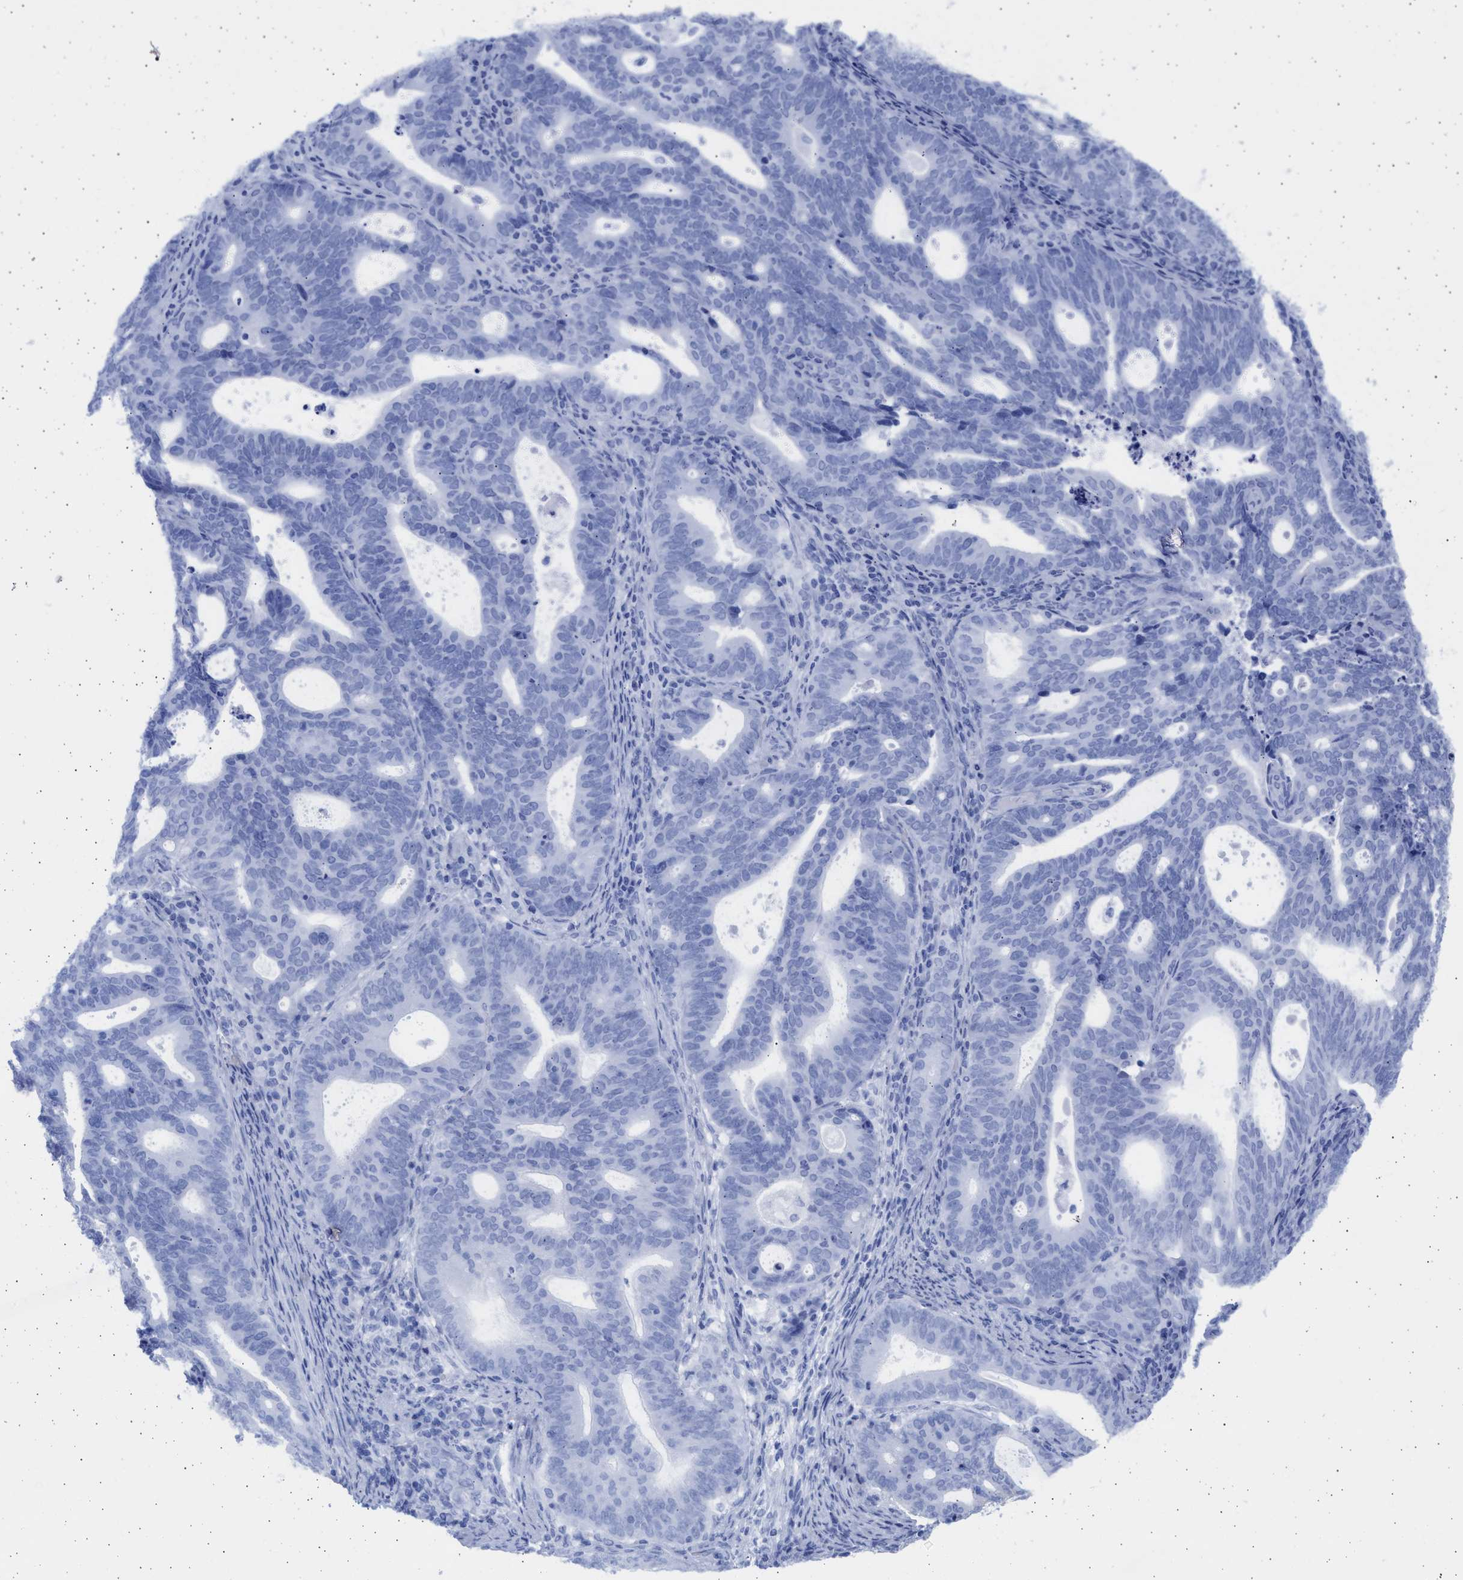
{"staining": {"intensity": "negative", "quantity": "none", "location": "none"}, "tissue": "endometrial cancer", "cell_type": "Tumor cells", "image_type": "cancer", "snomed": [{"axis": "morphology", "description": "Adenocarcinoma, NOS"}, {"axis": "topography", "description": "Uterus"}], "caption": "Protein analysis of endometrial cancer exhibits no significant expression in tumor cells.", "gene": "ALDOC", "patient": {"sex": "female", "age": 83}}